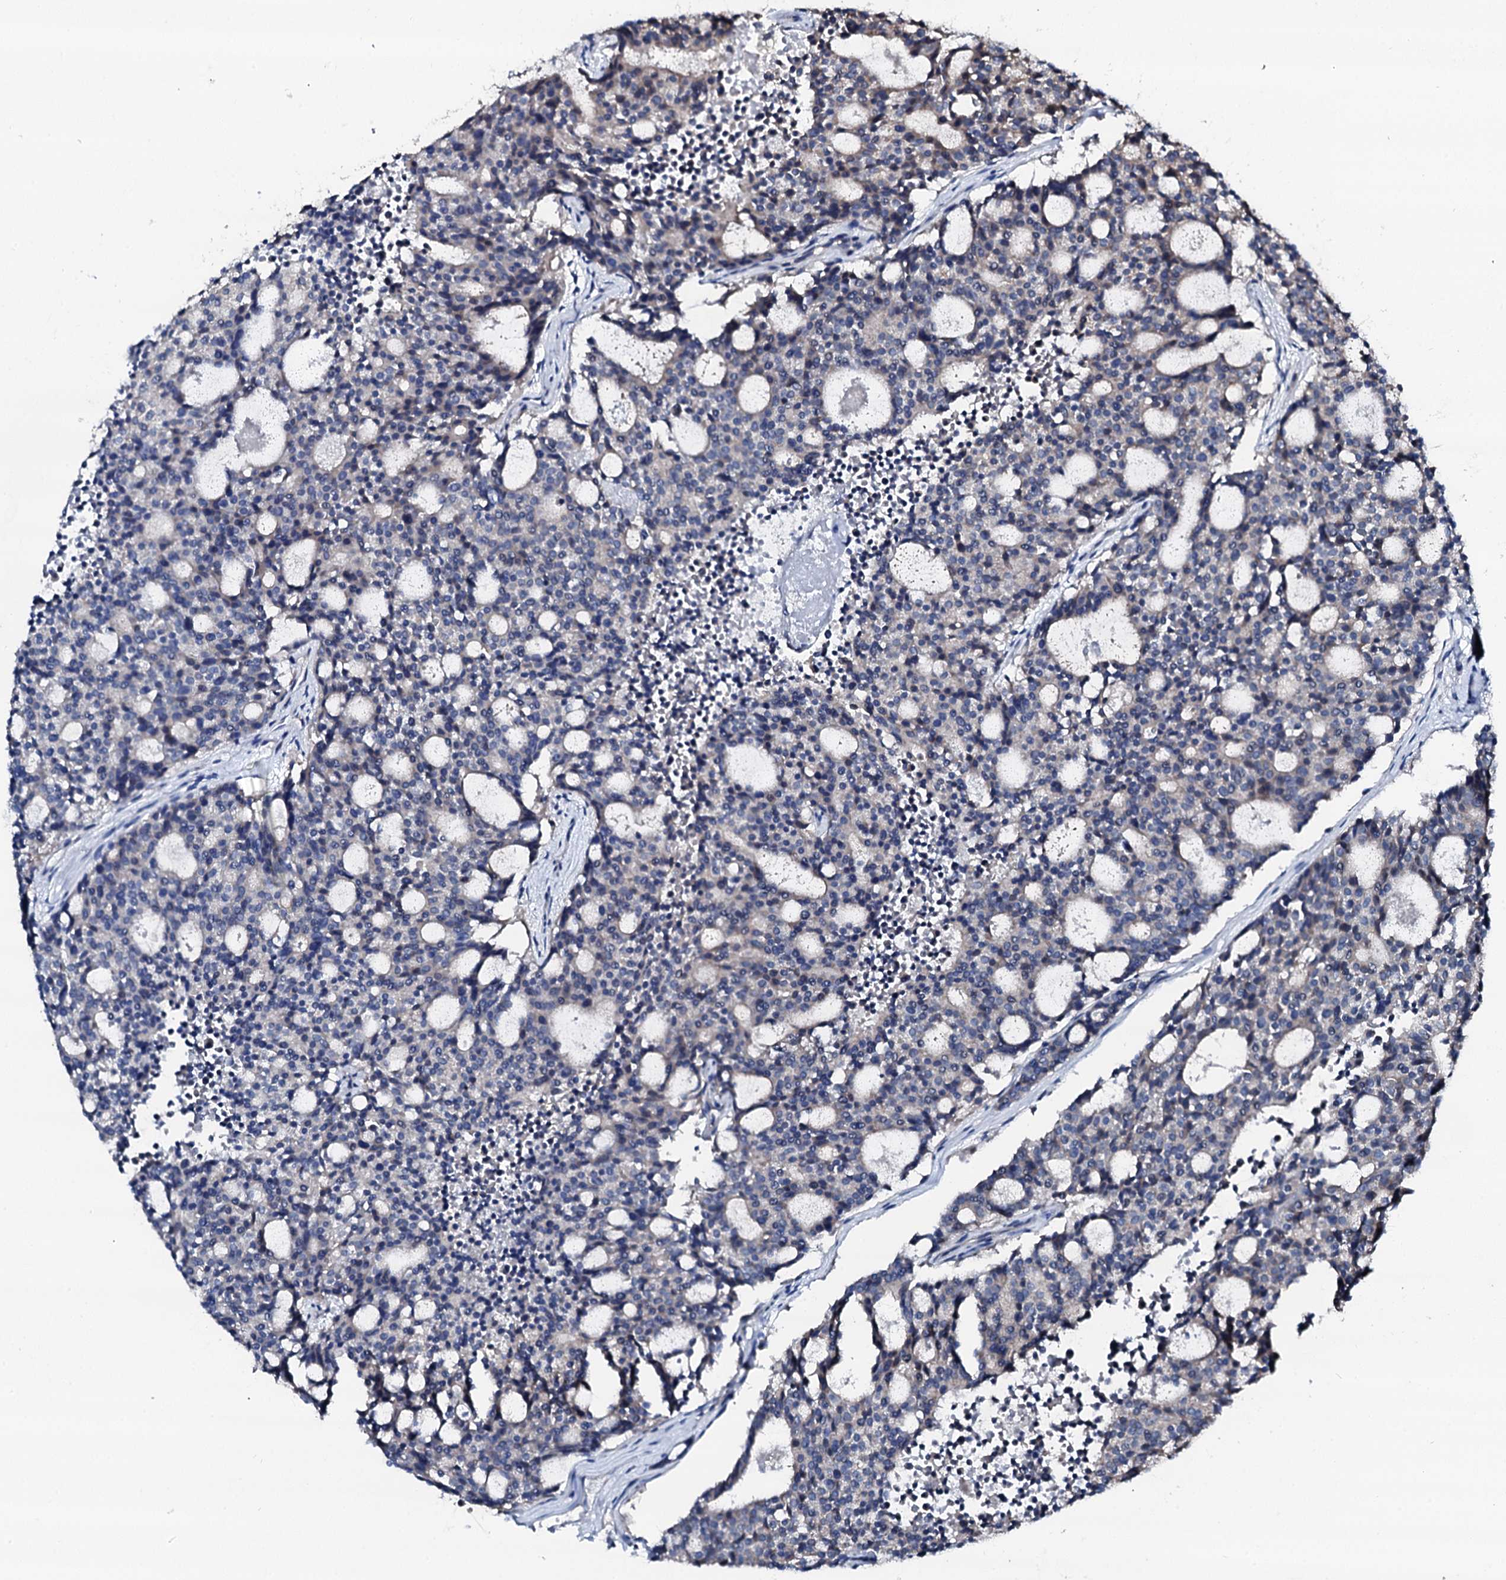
{"staining": {"intensity": "weak", "quantity": "<25%", "location": "cytoplasmic/membranous"}, "tissue": "carcinoid", "cell_type": "Tumor cells", "image_type": "cancer", "snomed": [{"axis": "morphology", "description": "Carcinoid, malignant, NOS"}, {"axis": "topography", "description": "Pancreas"}], "caption": "A high-resolution image shows IHC staining of carcinoid (malignant), which displays no significant staining in tumor cells.", "gene": "TRAFD1", "patient": {"sex": "female", "age": 54}}